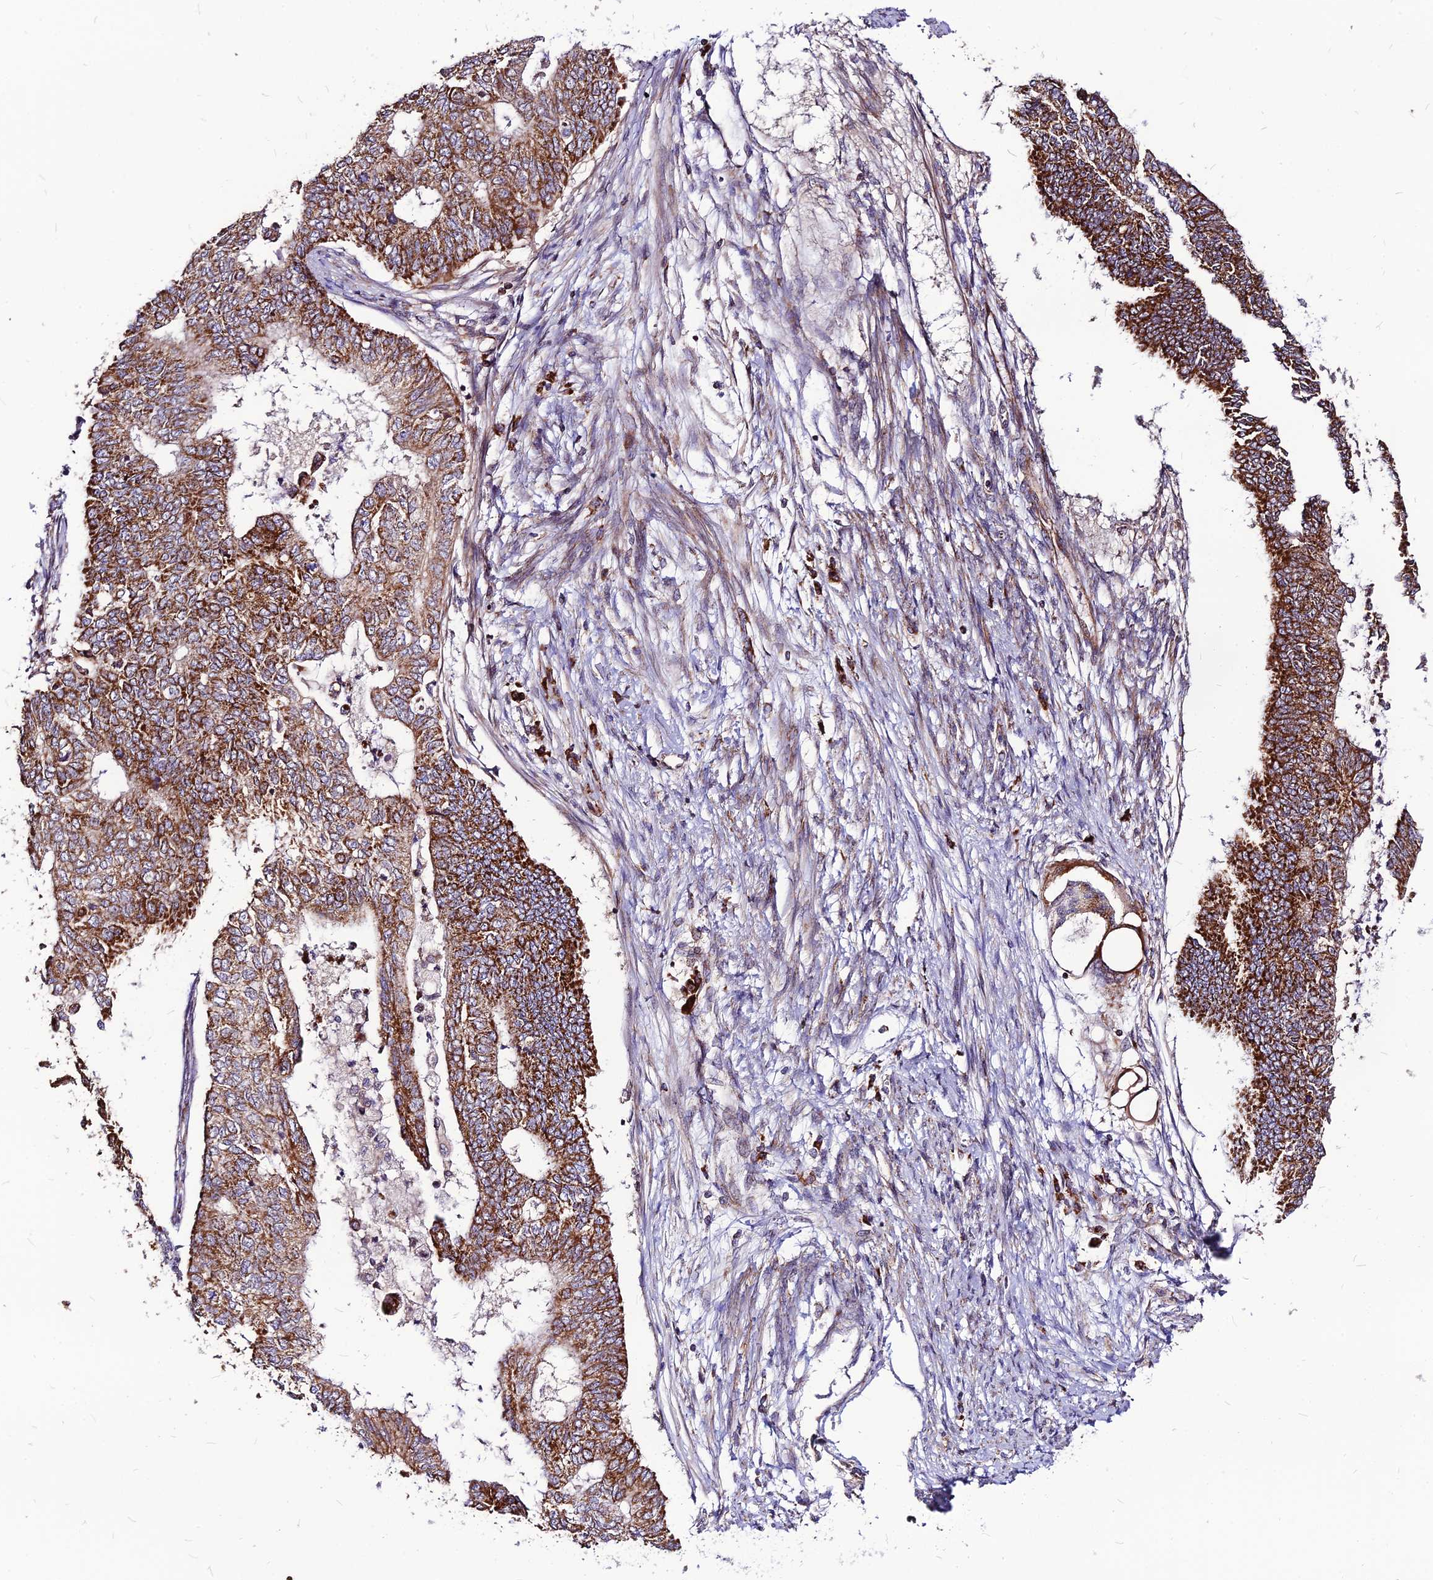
{"staining": {"intensity": "strong", "quantity": ">75%", "location": "cytoplasmic/membranous"}, "tissue": "endometrial cancer", "cell_type": "Tumor cells", "image_type": "cancer", "snomed": [{"axis": "morphology", "description": "Adenocarcinoma, NOS"}, {"axis": "topography", "description": "Endometrium"}], "caption": "The histopathology image demonstrates a brown stain indicating the presence of a protein in the cytoplasmic/membranous of tumor cells in adenocarcinoma (endometrial).", "gene": "ECI1", "patient": {"sex": "female", "age": 68}}